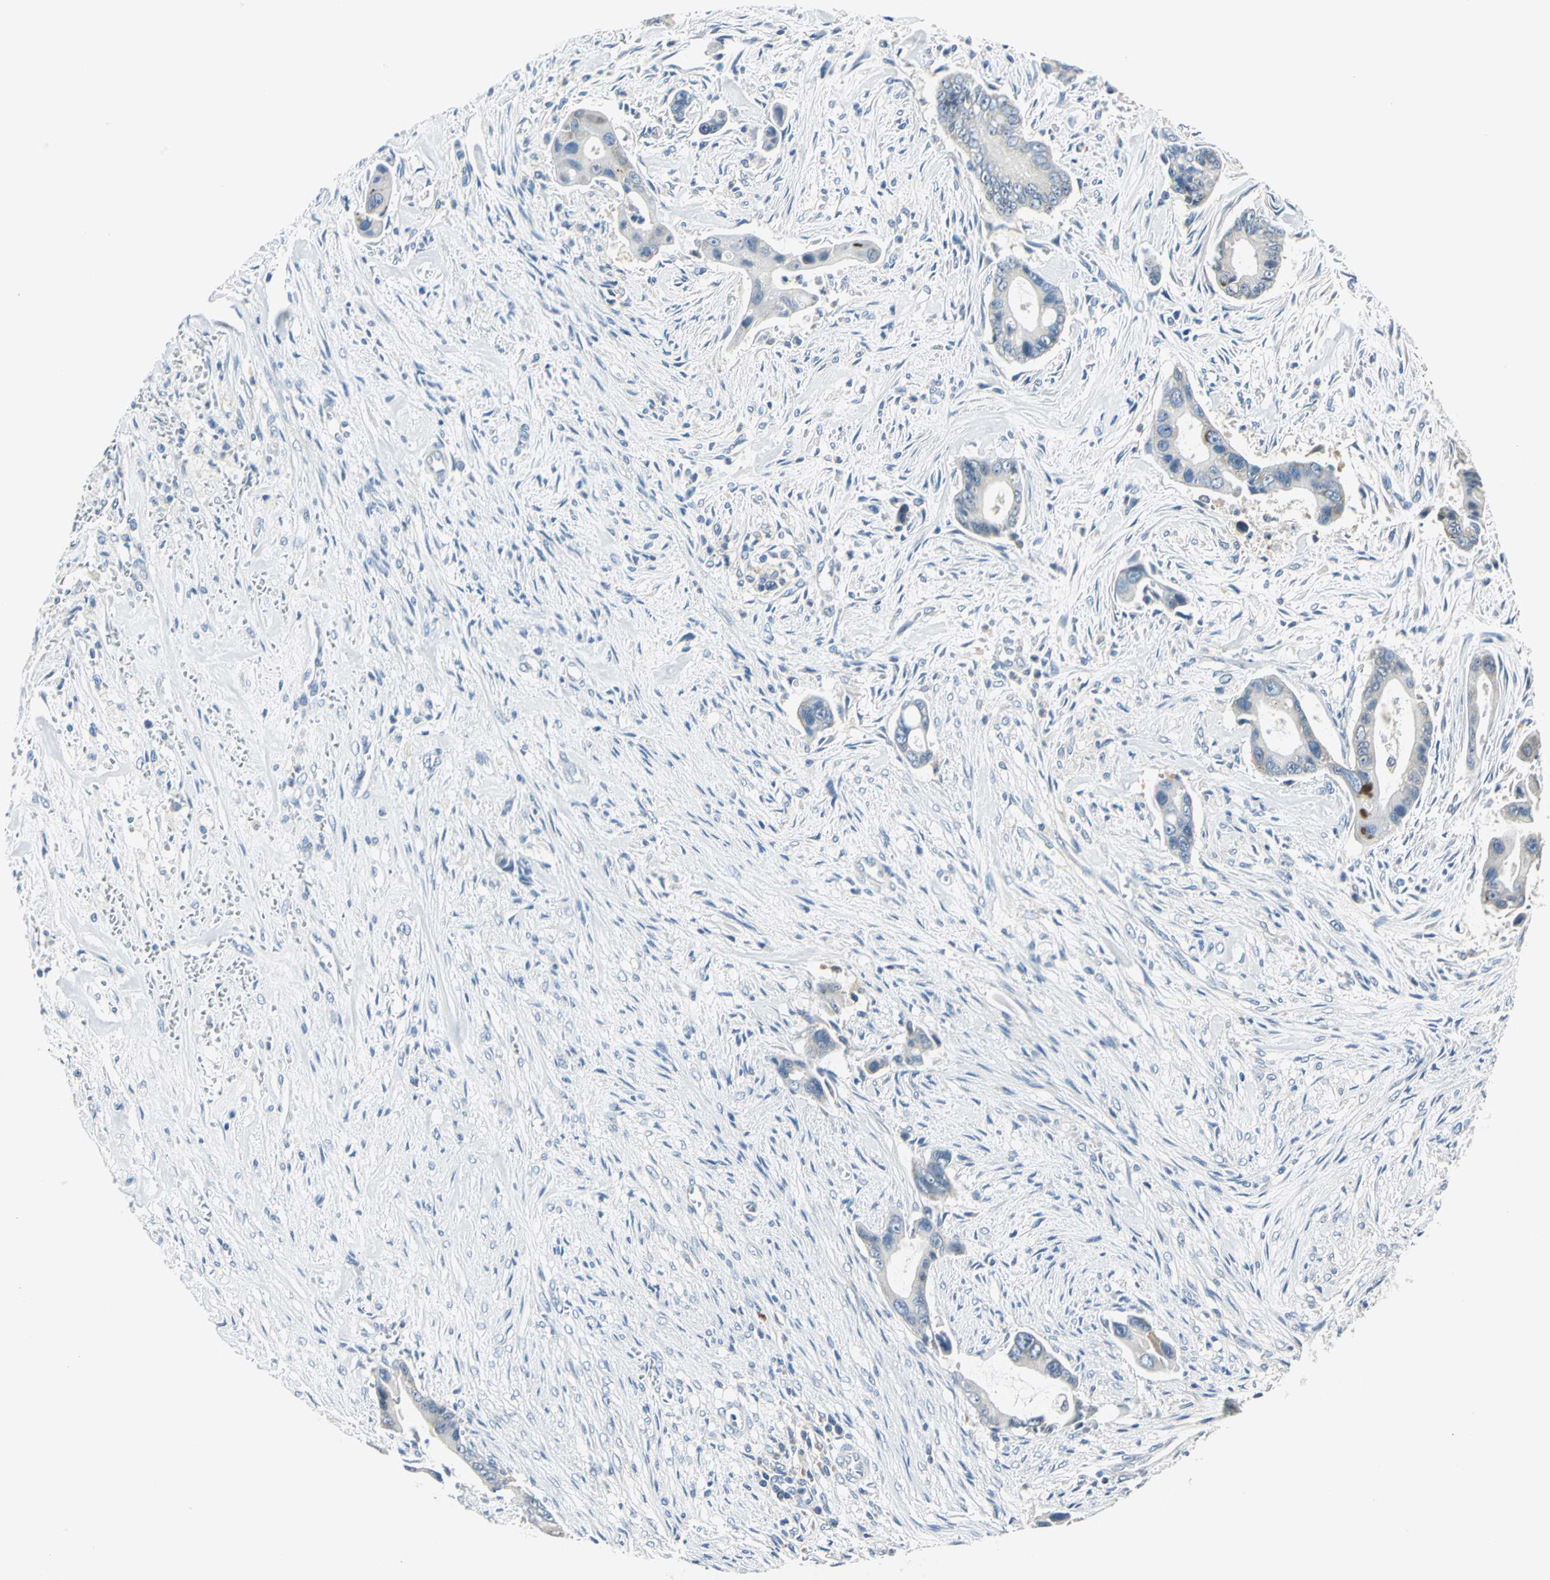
{"staining": {"intensity": "weak", "quantity": "25%-75%", "location": "cytoplasmic/membranous"}, "tissue": "liver cancer", "cell_type": "Tumor cells", "image_type": "cancer", "snomed": [{"axis": "morphology", "description": "Cholangiocarcinoma"}, {"axis": "topography", "description": "Liver"}], "caption": "Protein staining exhibits weak cytoplasmic/membranous positivity in about 25%-75% of tumor cells in liver cancer (cholangiocarcinoma). (IHC, brightfield microscopy, high magnification).", "gene": "TRIM25", "patient": {"sex": "female", "age": 55}}